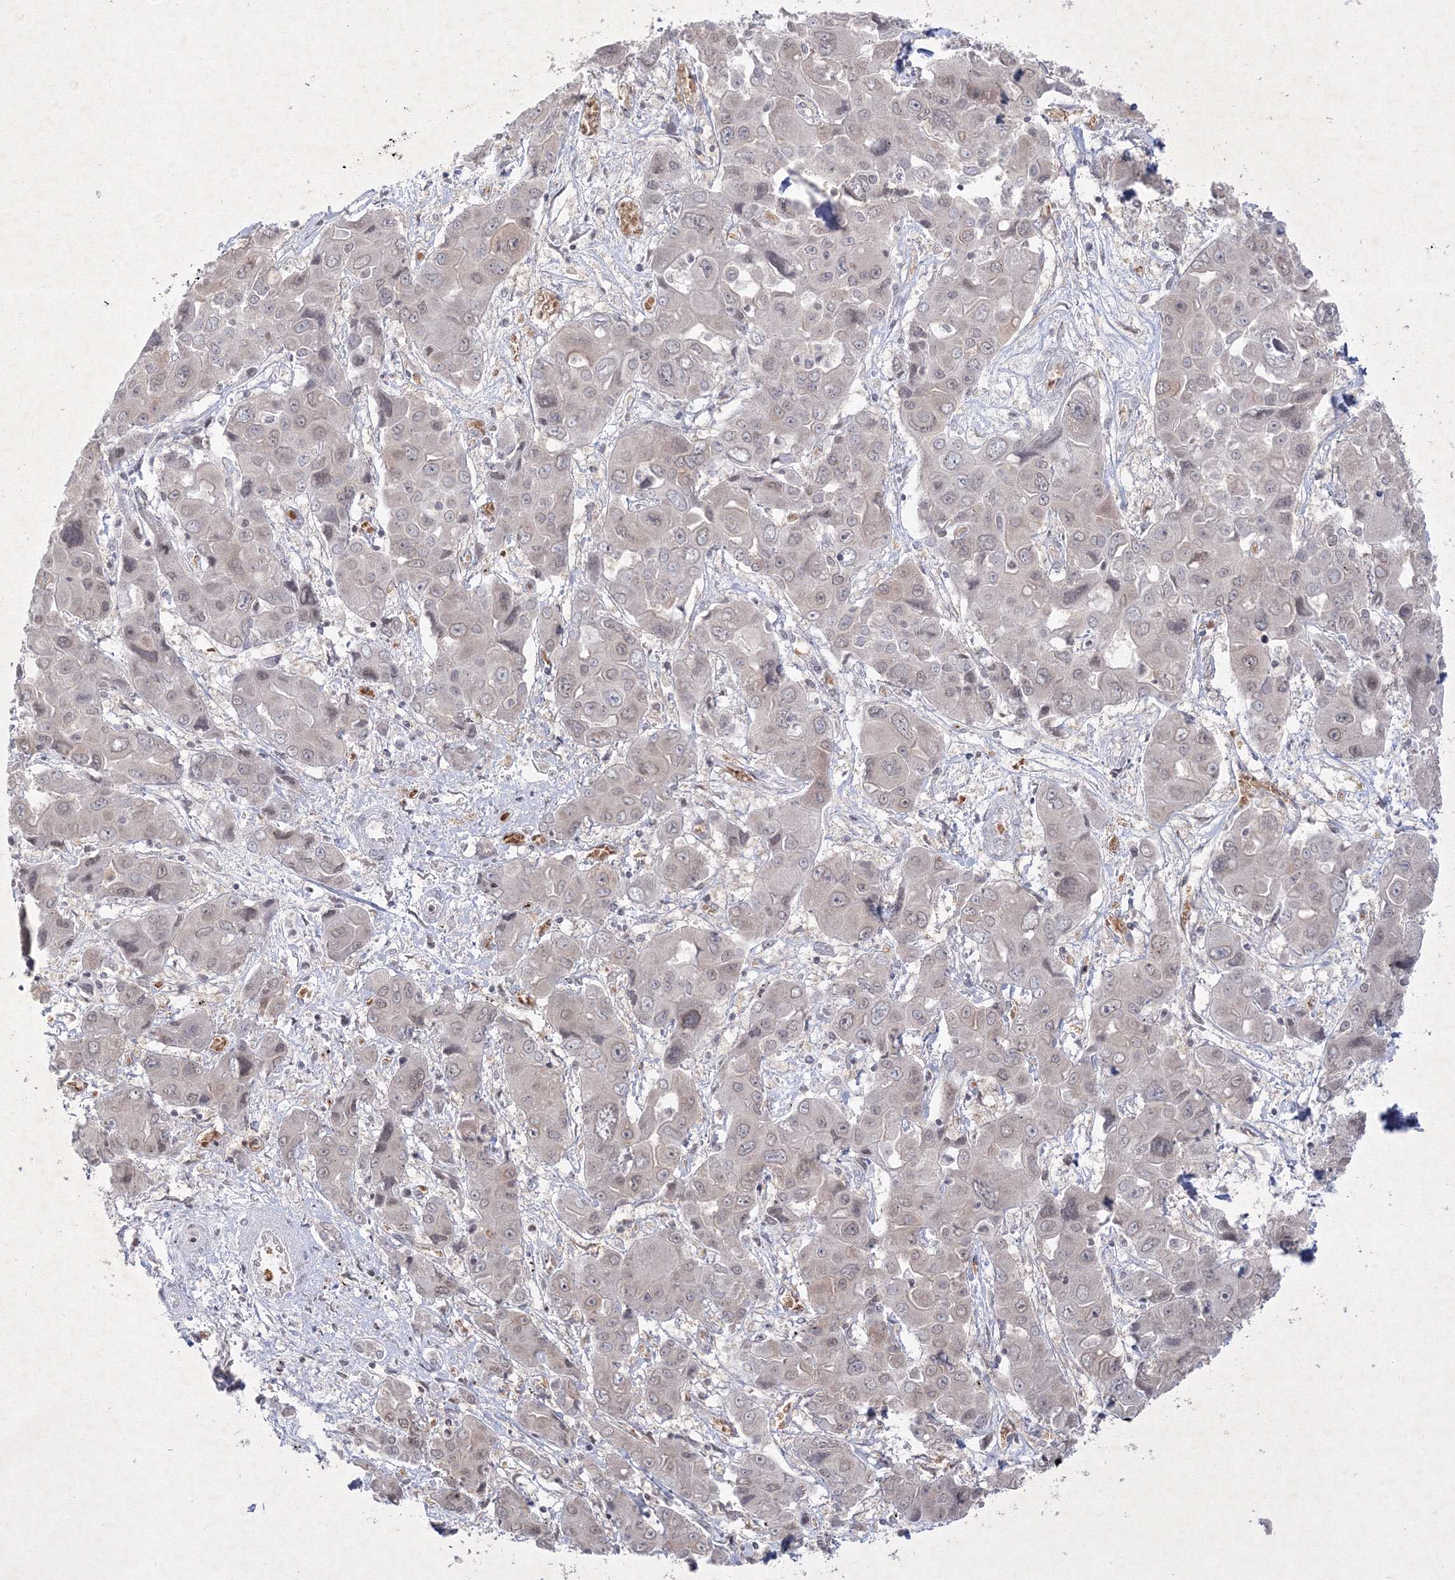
{"staining": {"intensity": "negative", "quantity": "none", "location": "none"}, "tissue": "liver cancer", "cell_type": "Tumor cells", "image_type": "cancer", "snomed": [{"axis": "morphology", "description": "Cholangiocarcinoma"}, {"axis": "topography", "description": "Liver"}], "caption": "Cholangiocarcinoma (liver) was stained to show a protein in brown. There is no significant positivity in tumor cells. Nuclei are stained in blue.", "gene": "NXPE3", "patient": {"sex": "male", "age": 67}}